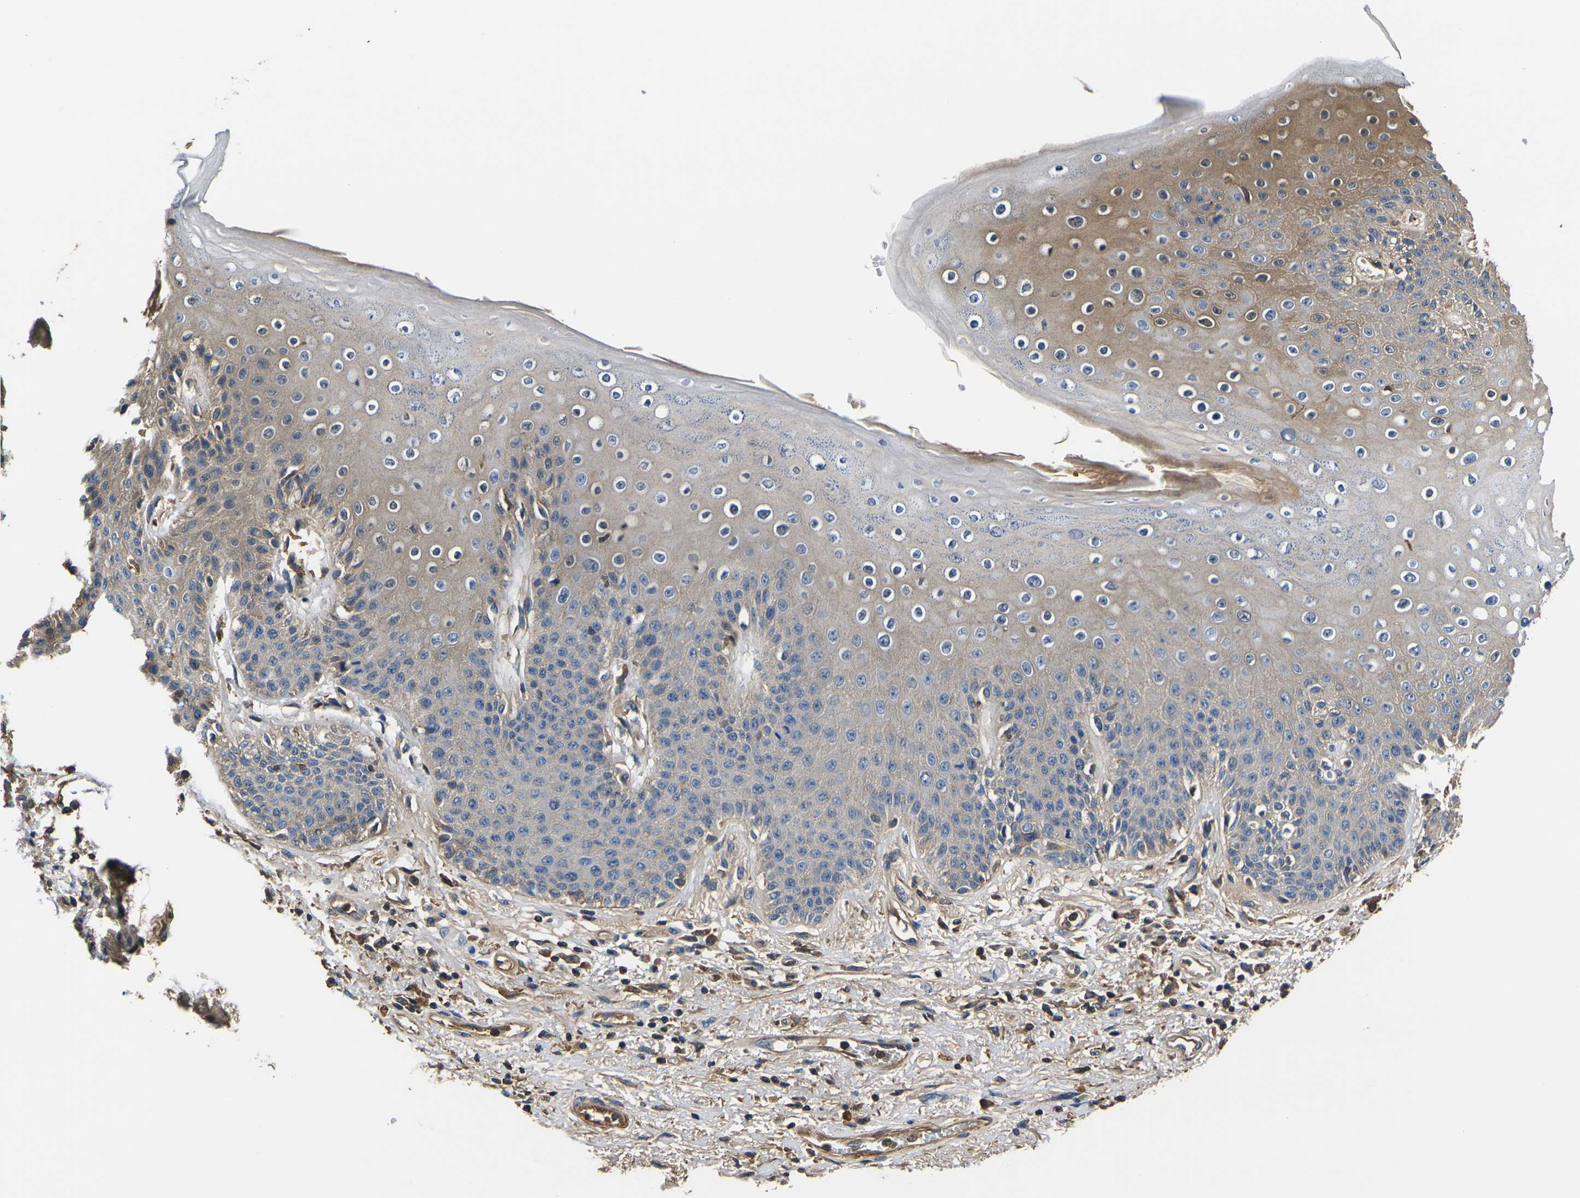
{"staining": {"intensity": "weak", "quantity": "25%-75%", "location": "cytoplasmic/membranous"}, "tissue": "skin", "cell_type": "Epidermal cells", "image_type": "normal", "snomed": [{"axis": "morphology", "description": "Normal tissue, NOS"}, {"axis": "topography", "description": "Anal"}], "caption": "Immunohistochemistry staining of unremarkable skin, which demonstrates low levels of weak cytoplasmic/membranous staining in about 25%-75% of epidermal cells indicating weak cytoplasmic/membranous protein staining. The staining was performed using DAB (3,3'-diaminobenzidine) (brown) for protein detection and nuclei were counterstained in hematoxylin (blue).", "gene": "HSPG2", "patient": {"sex": "female", "age": 46}}